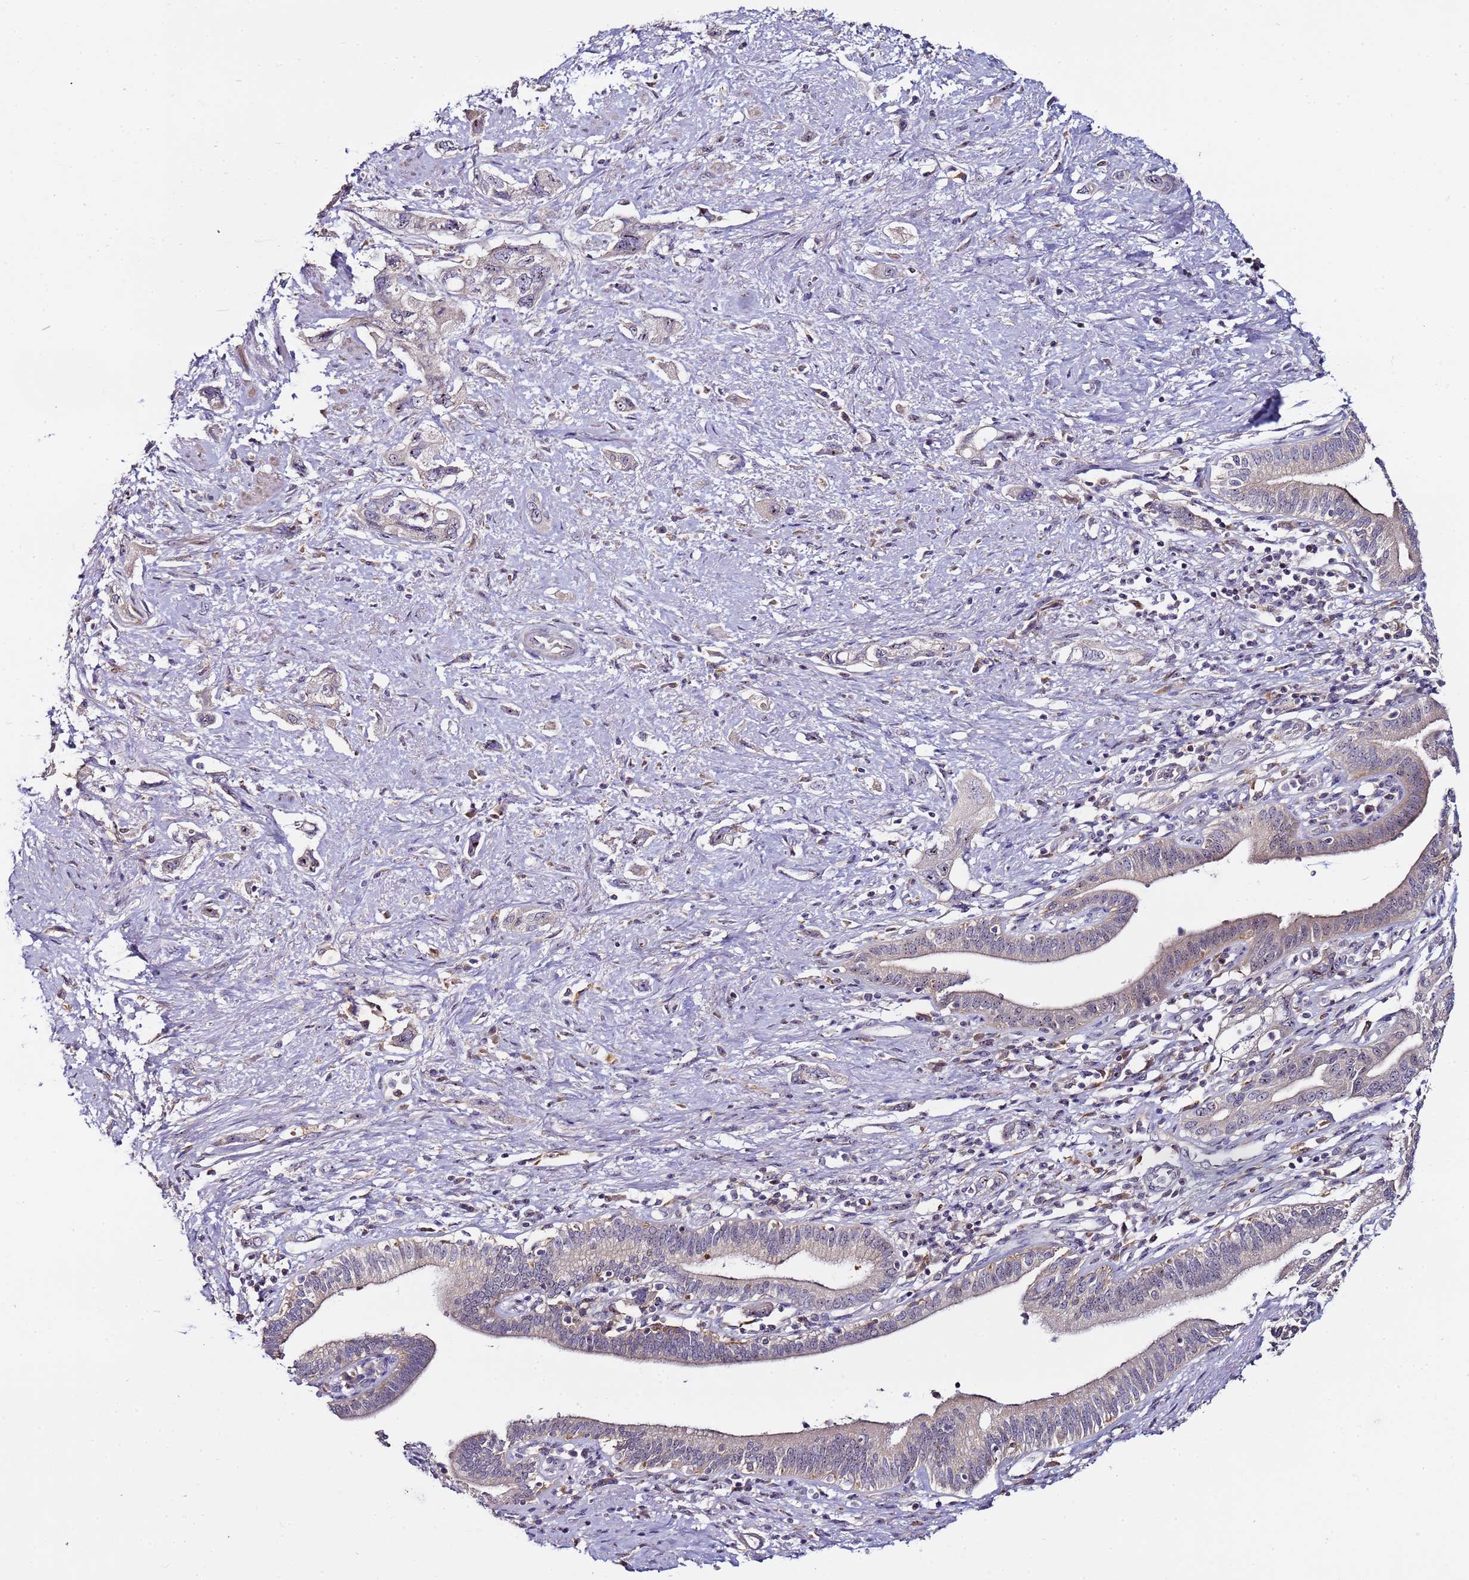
{"staining": {"intensity": "negative", "quantity": "none", "location": "none"}, "tissue": "pancreatic cancer", "cell_type": "Tumor cells", "image_type": "cancer", "snomed": [{"axis": "morphology", "description": "Adenocarcinoma, NOS"}, {"axis": "topography", "description": "Pancreas"}], "caption": "Pancreatic adenocarcinoma was stained to show a protein in brown. There is no significant staining in tumor cells.", "gene": "KRI1", "patient": {"sex": "female", "age": 73}}